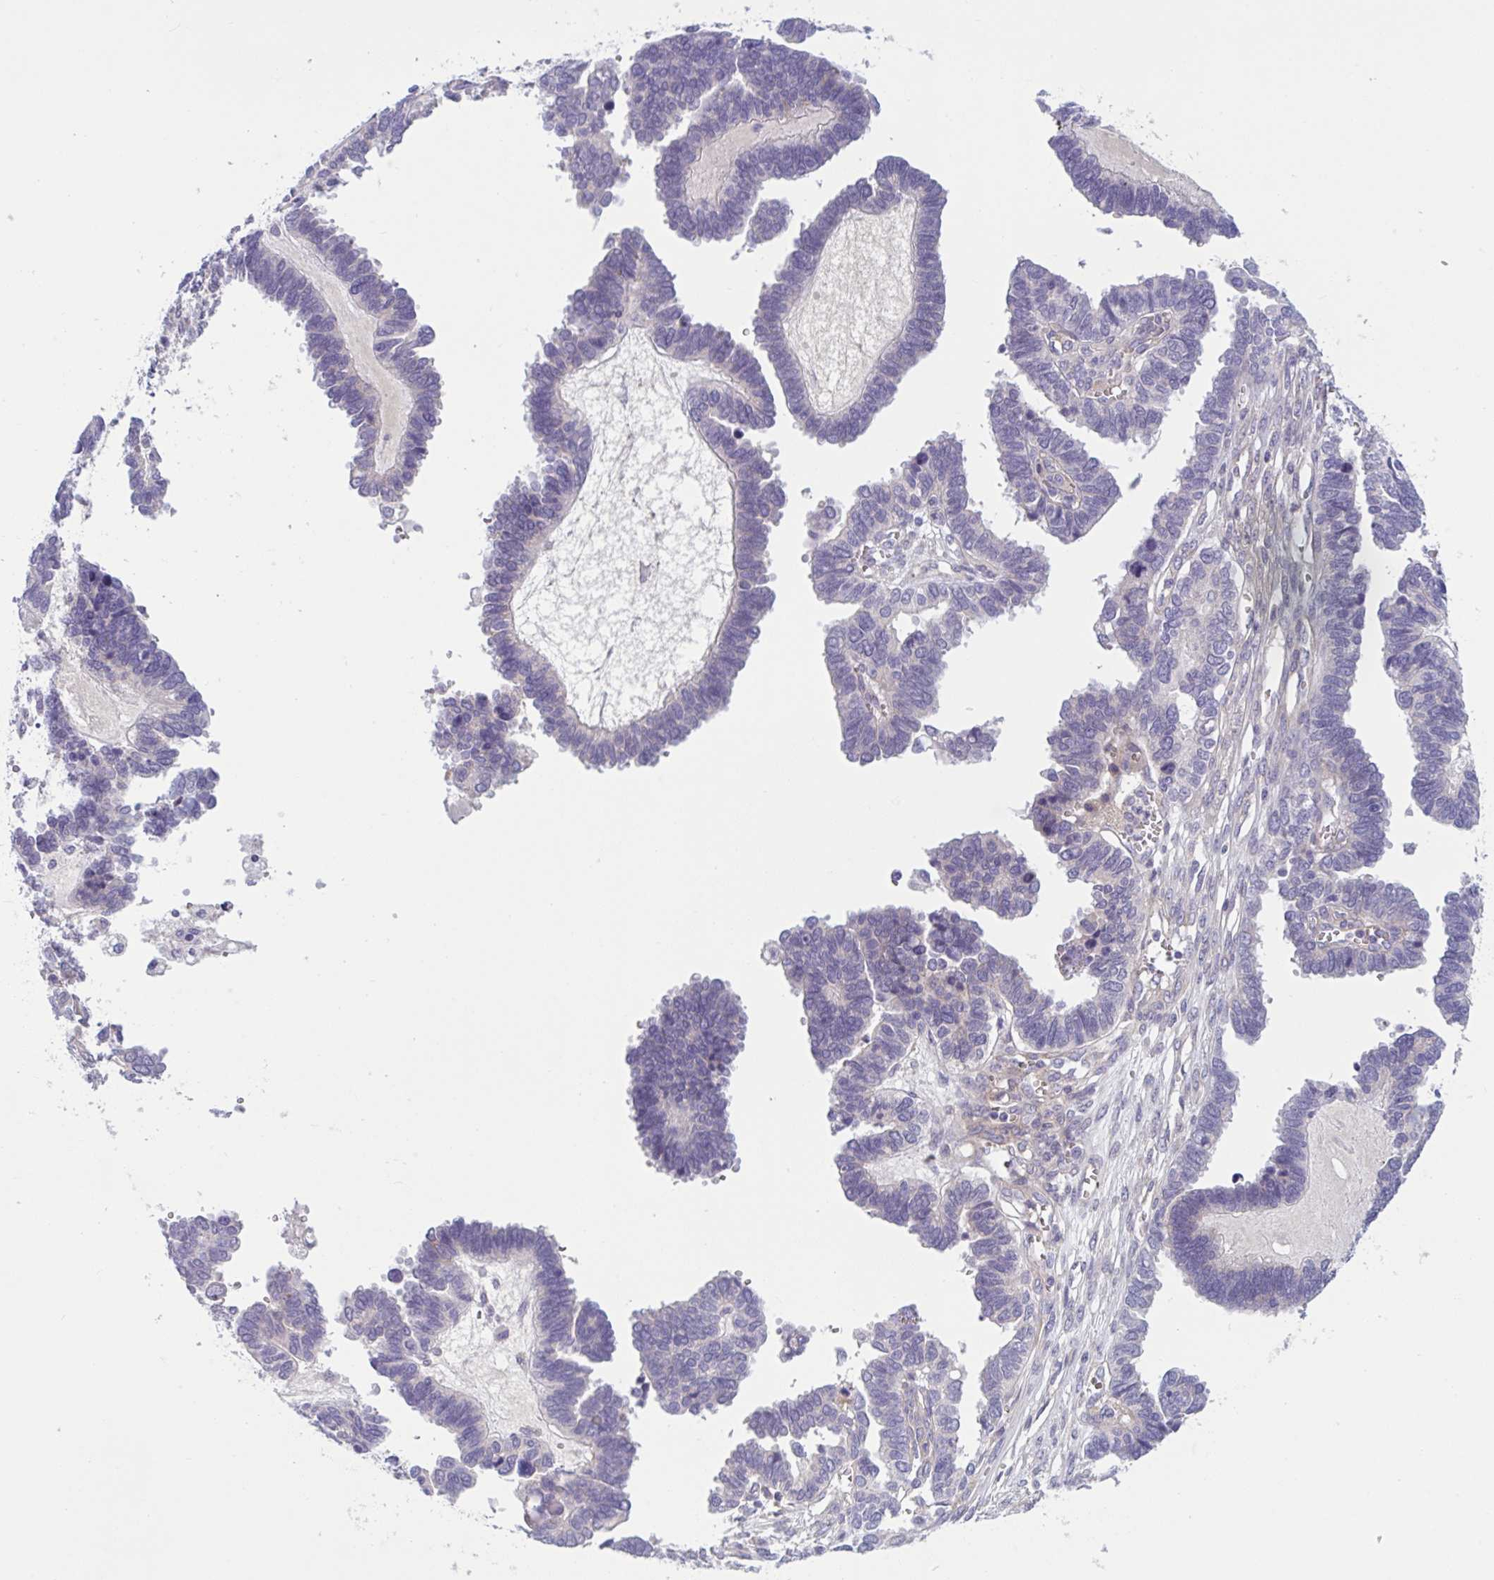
{"staining": {"intensity": "negative", "quantity": "none", "location": "none"}, "tissue": "ovarian cancer", "cell_type": "Tumor cells", "image_type": "cancer", "snomed": [{"axis": "morphology", "description": "Cystadenocarcinoma, serous, NOS"}, {"axis": "topography", "description": "Ovary"}], "caption": "High power microscopy micrograph of an immunohistochemistry photomicrograph of serous cystadenocarcinoma (ovarian), revealing no significant staining in tumor cells.", "gene": "TTC7B", "patient": {"sex": "female", "age": 51}}